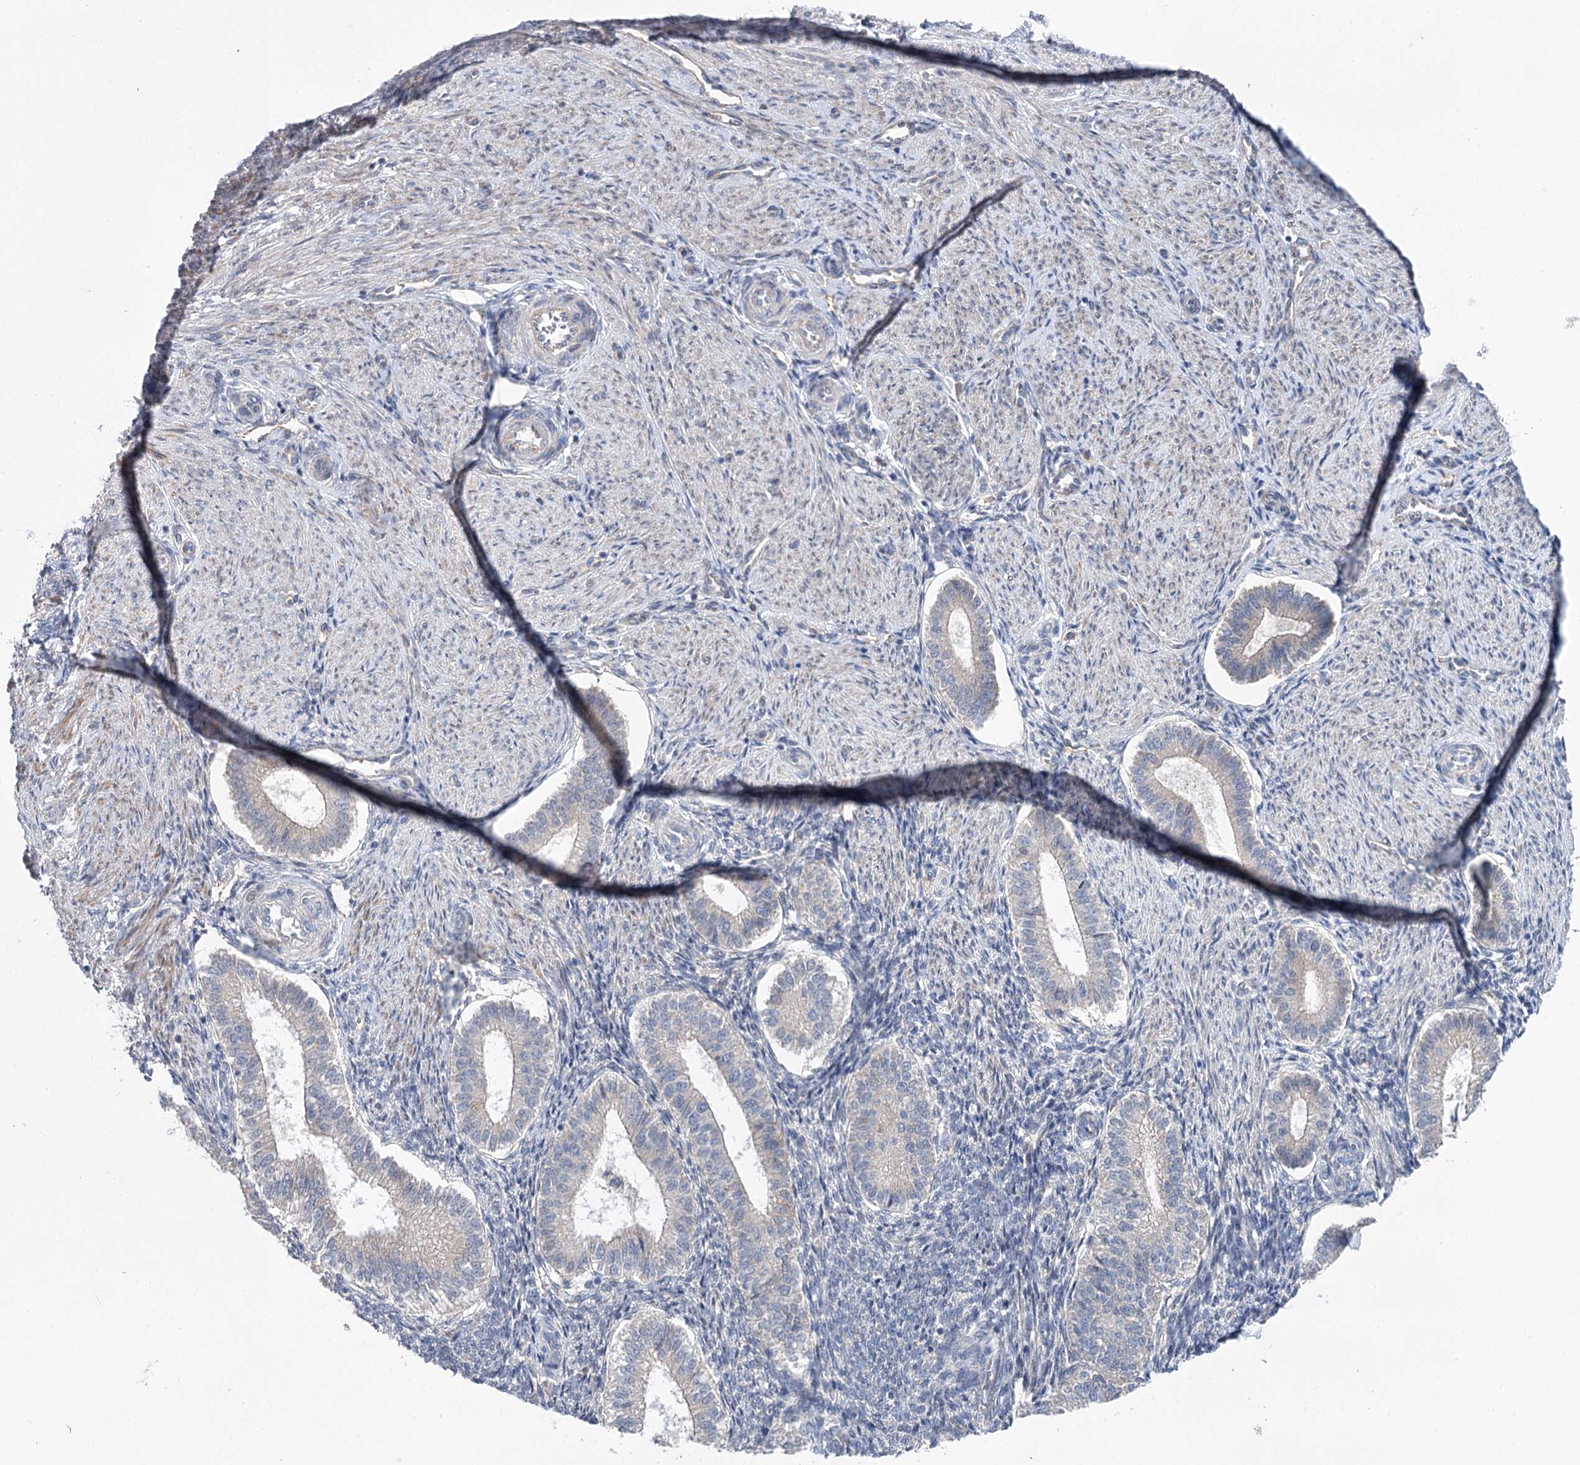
{"staining": {"intensity": "weak", "quantity": "<25%", "location": "cytoplasmic/membranous"}, "tissue": "endometrium", "cell_type": "Cells in endometrial stroma", "image_type": "normal", "snomed": [{"axis": "morphology", "description": "Normal tissue, NOS"}, {"axis": "topography", "description": "Endometrium"}], "caption": "Protein analysis of normal endometrium demonstrates no significant positivity in cells in endometrial stroma. (DAB (3,3'-diaminobenzidine) IHC with hematoxylin counter stain).", "gene": "LRRC14B", "patient": {"sex": "female", "age": 25}}